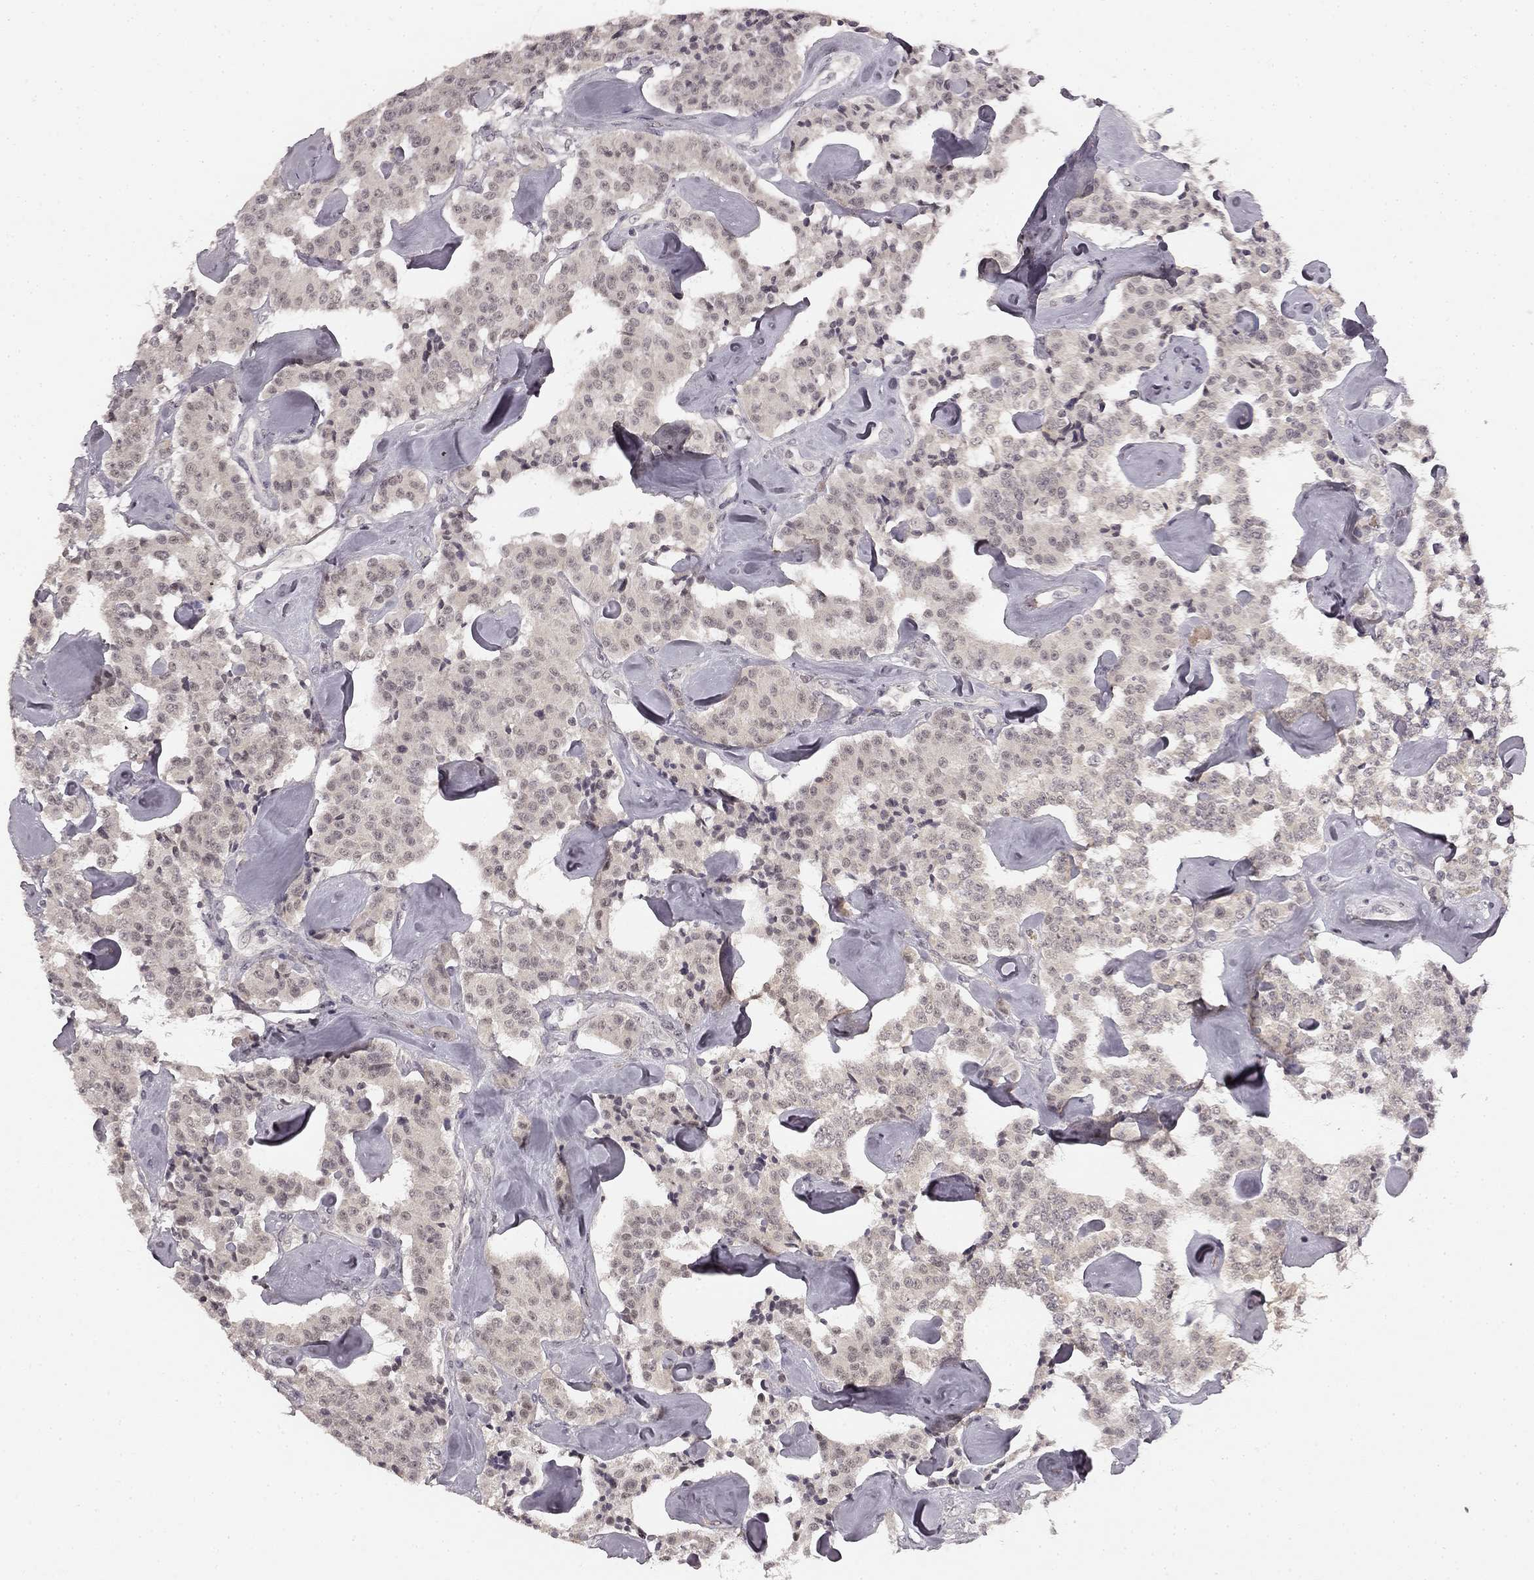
{"staining": {"intensity": "negative", "quantity": "none", "location": "none"}, "tissue": "carcinoid", "cell_type": "Tumor cells", "image_type": "cancer", "snomed": [{"axis": "morphology", "description": "Carcinoid, malignant, NOS"}, {"axis": "topography", "description": "Pancreas"}], "caption": "Immunohistochemistry image of human carcinoid (malignant) stained for a protein (brown), which shows no staining in tumor cells.", "gene": "HCN4", "patient": {"sex": "male", "age": 41}}